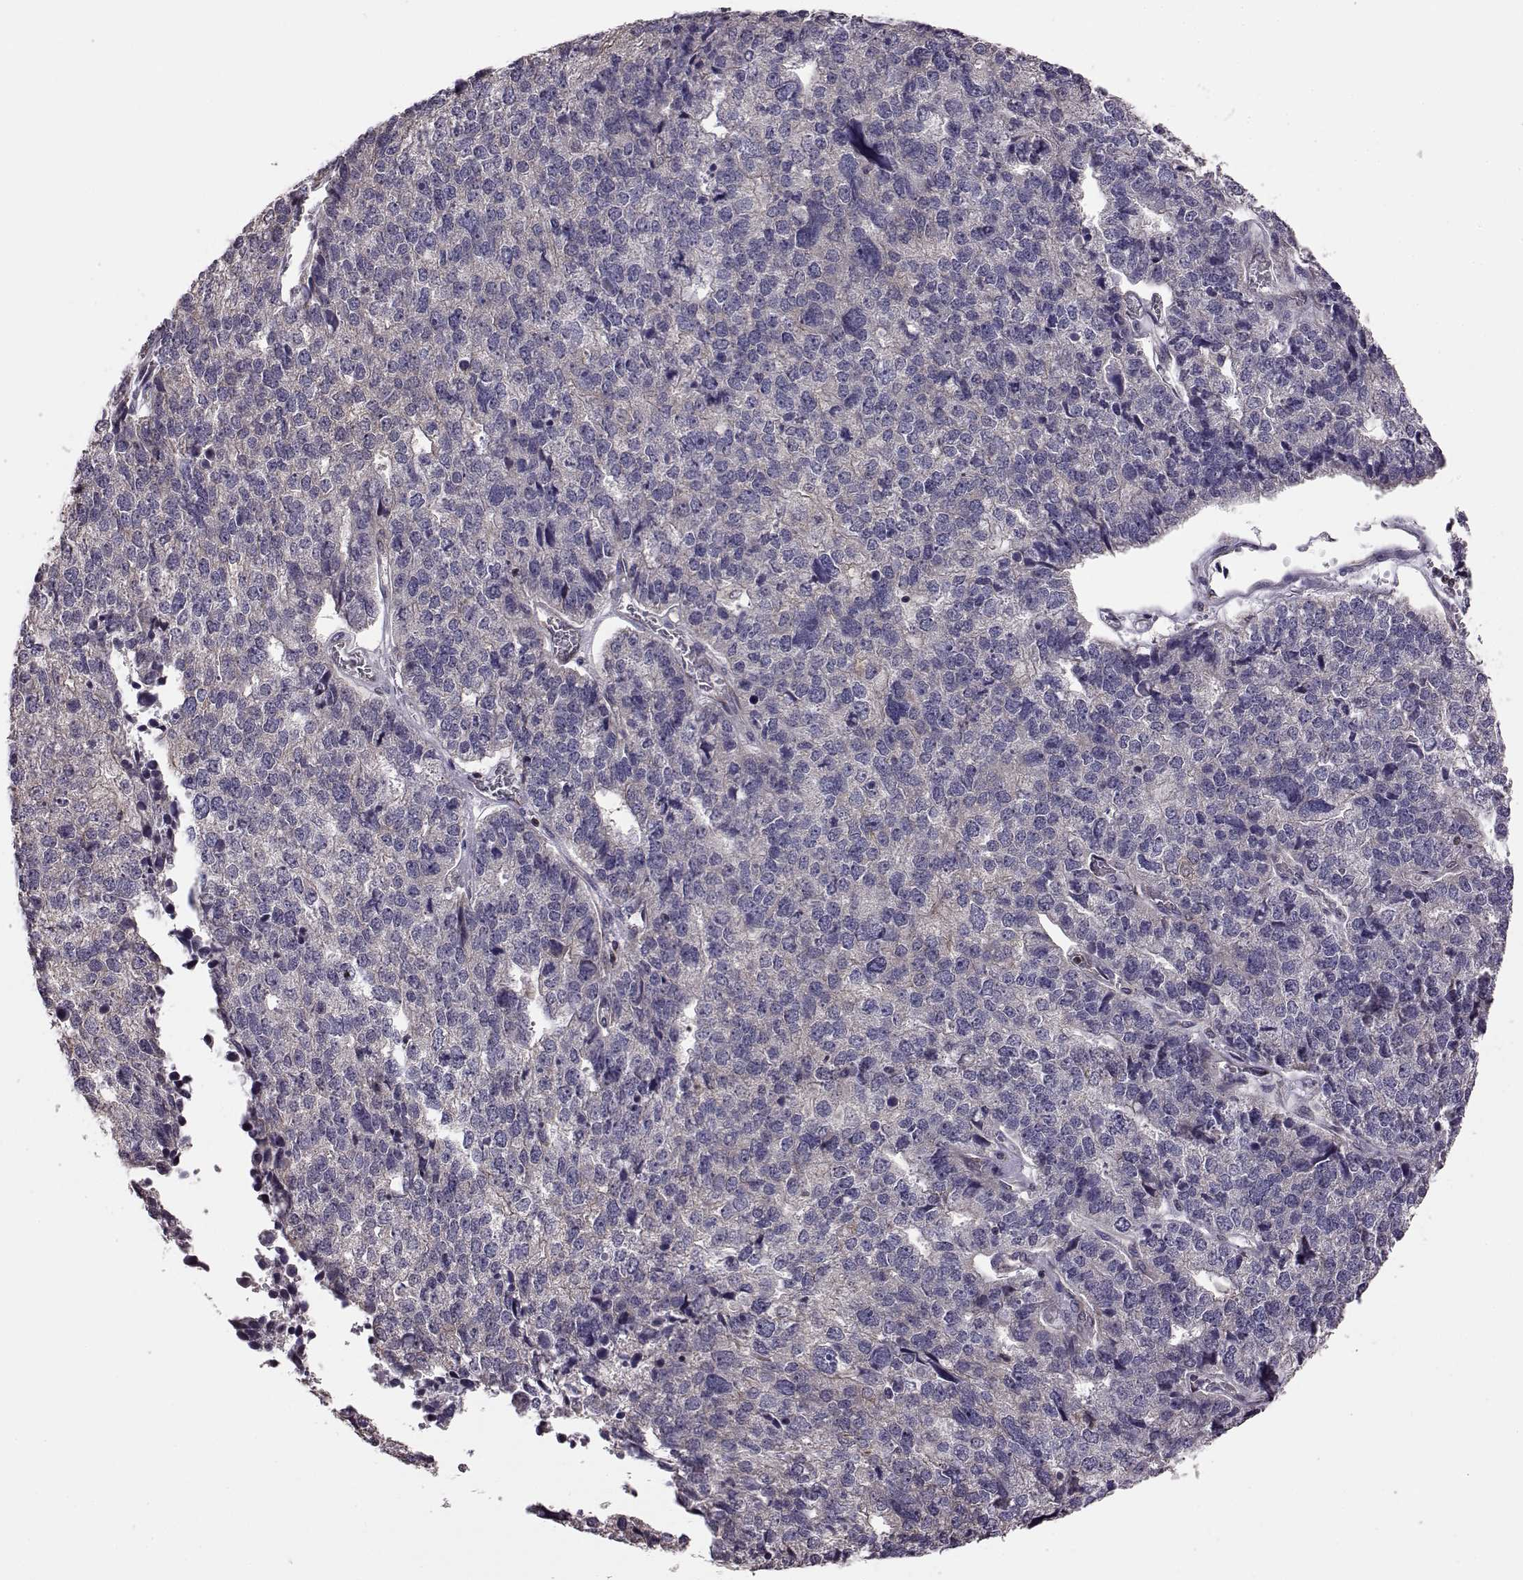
{"staining": {"intensity": "negative", "quantity": "none", "location": "none"}, "tissue": "stomach cancer", "cell_type": "Tumor cells", "image_type": "cancer", "snomed": [{"axis": "morphology", "description": "Adenocarcinoma, NOS"}, {"axis": "topography", "description": "Stomach"}], "caption": "The image reveals no staining of tumor cells in adenocarcinoma (stomach).", "gene": "CDC42SE1", "patient": {"sex": "male", "age": 69}}